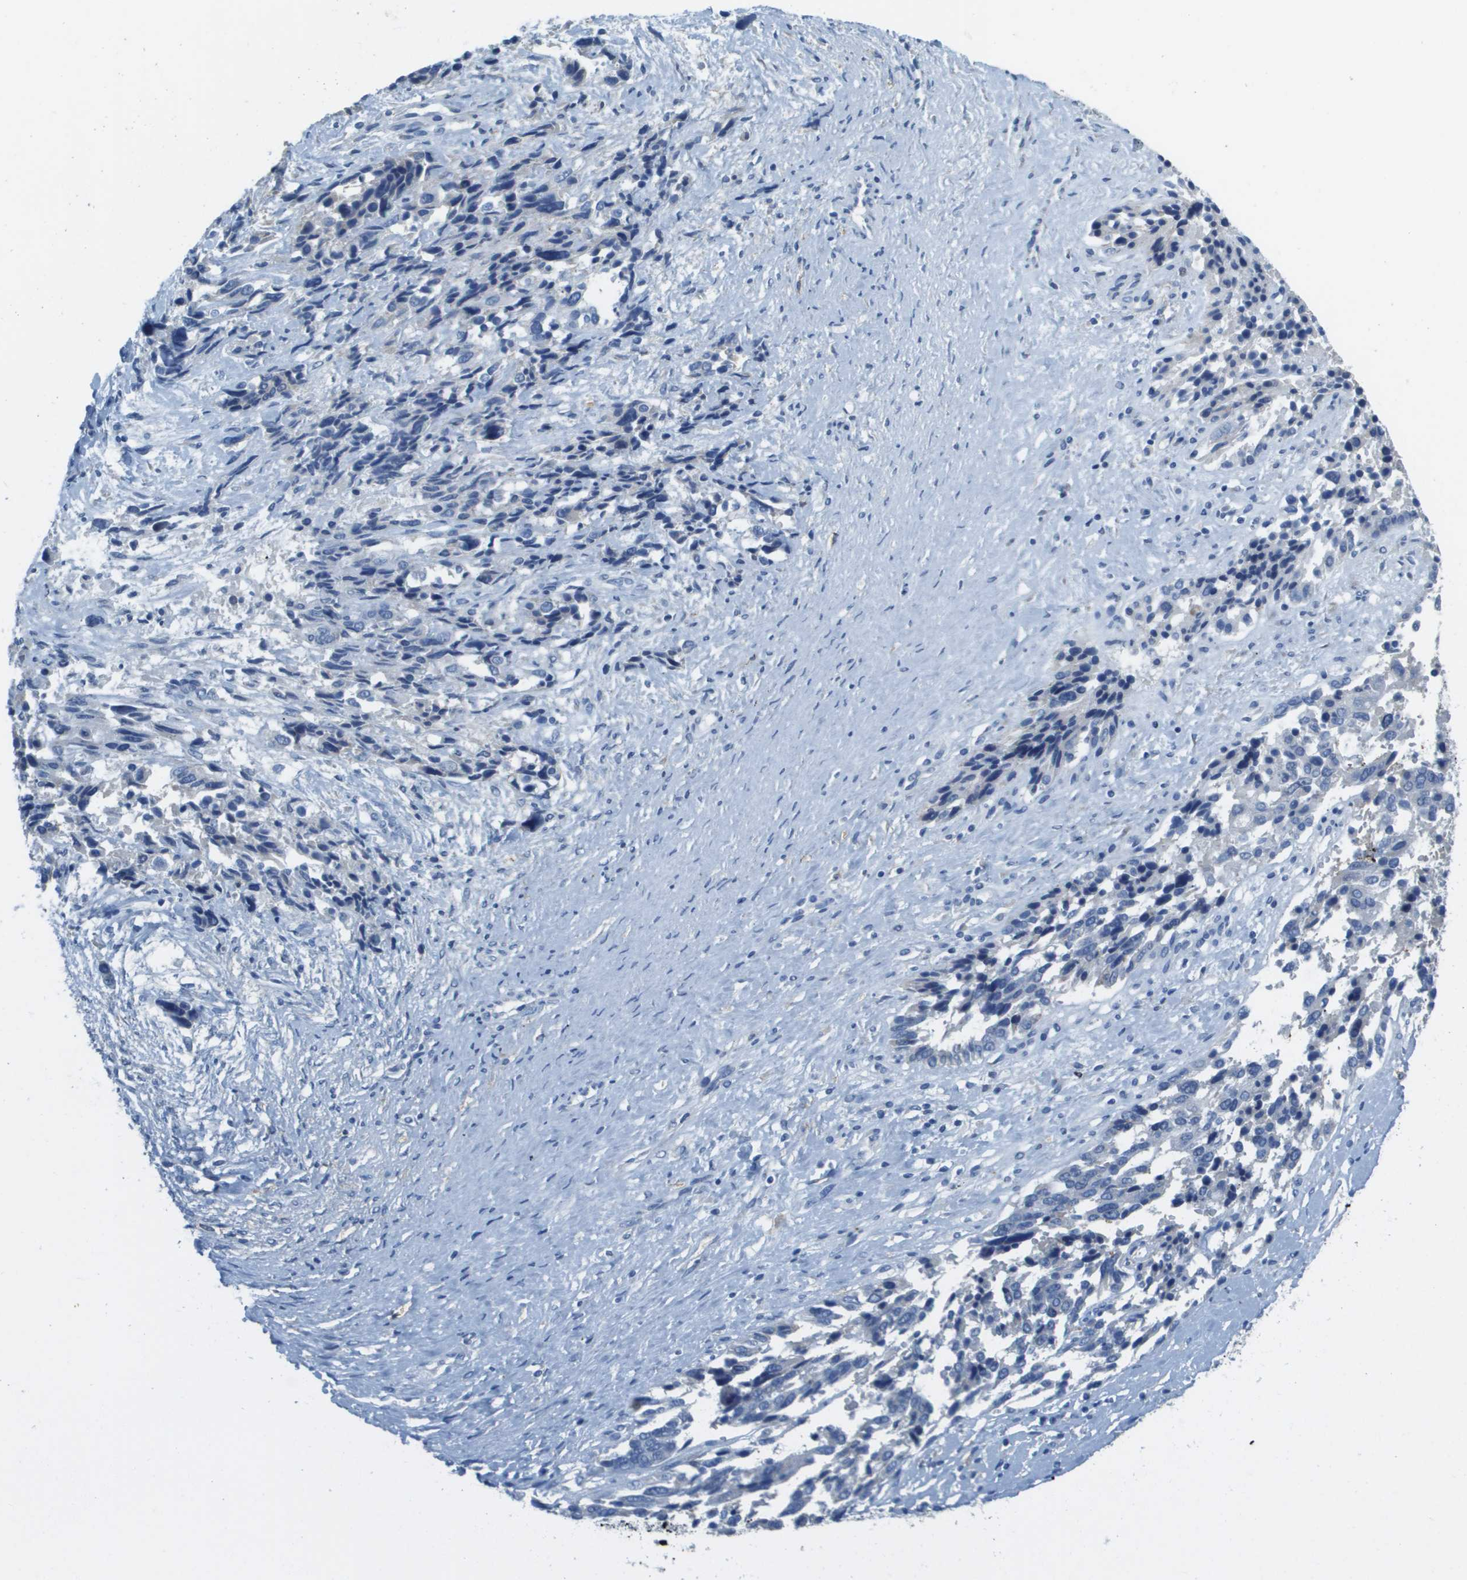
{"staining": {"intensity": "negative", "quantity": "none", "location": "none"}, "tissue": "ovarian cancer", "cell_type": "Tumor cells", "image_type": "cancer", "snomed": [{"axis": "morphology", "description": "Cystadenocarcinoma, serous, NOS"}, {"axis": "topography", "description": "Ovary"}], "caption": "Immunohistochemistry (IHC) micrograph of neoplastic tissue: human ovarian cancer (serous cystadenocarcinoma) stained with DAB exhibits no significant protein positivity in tumor cells. The staining was performed using DAB (3,3'-diaminobenzidine) to visualize the protein expression in brown, while the nuclei were stained in blue with hematoxylin (Magnification: 20x).", "gene": "PTGDR2", "patient": {"sex": "female", "age": 44}}